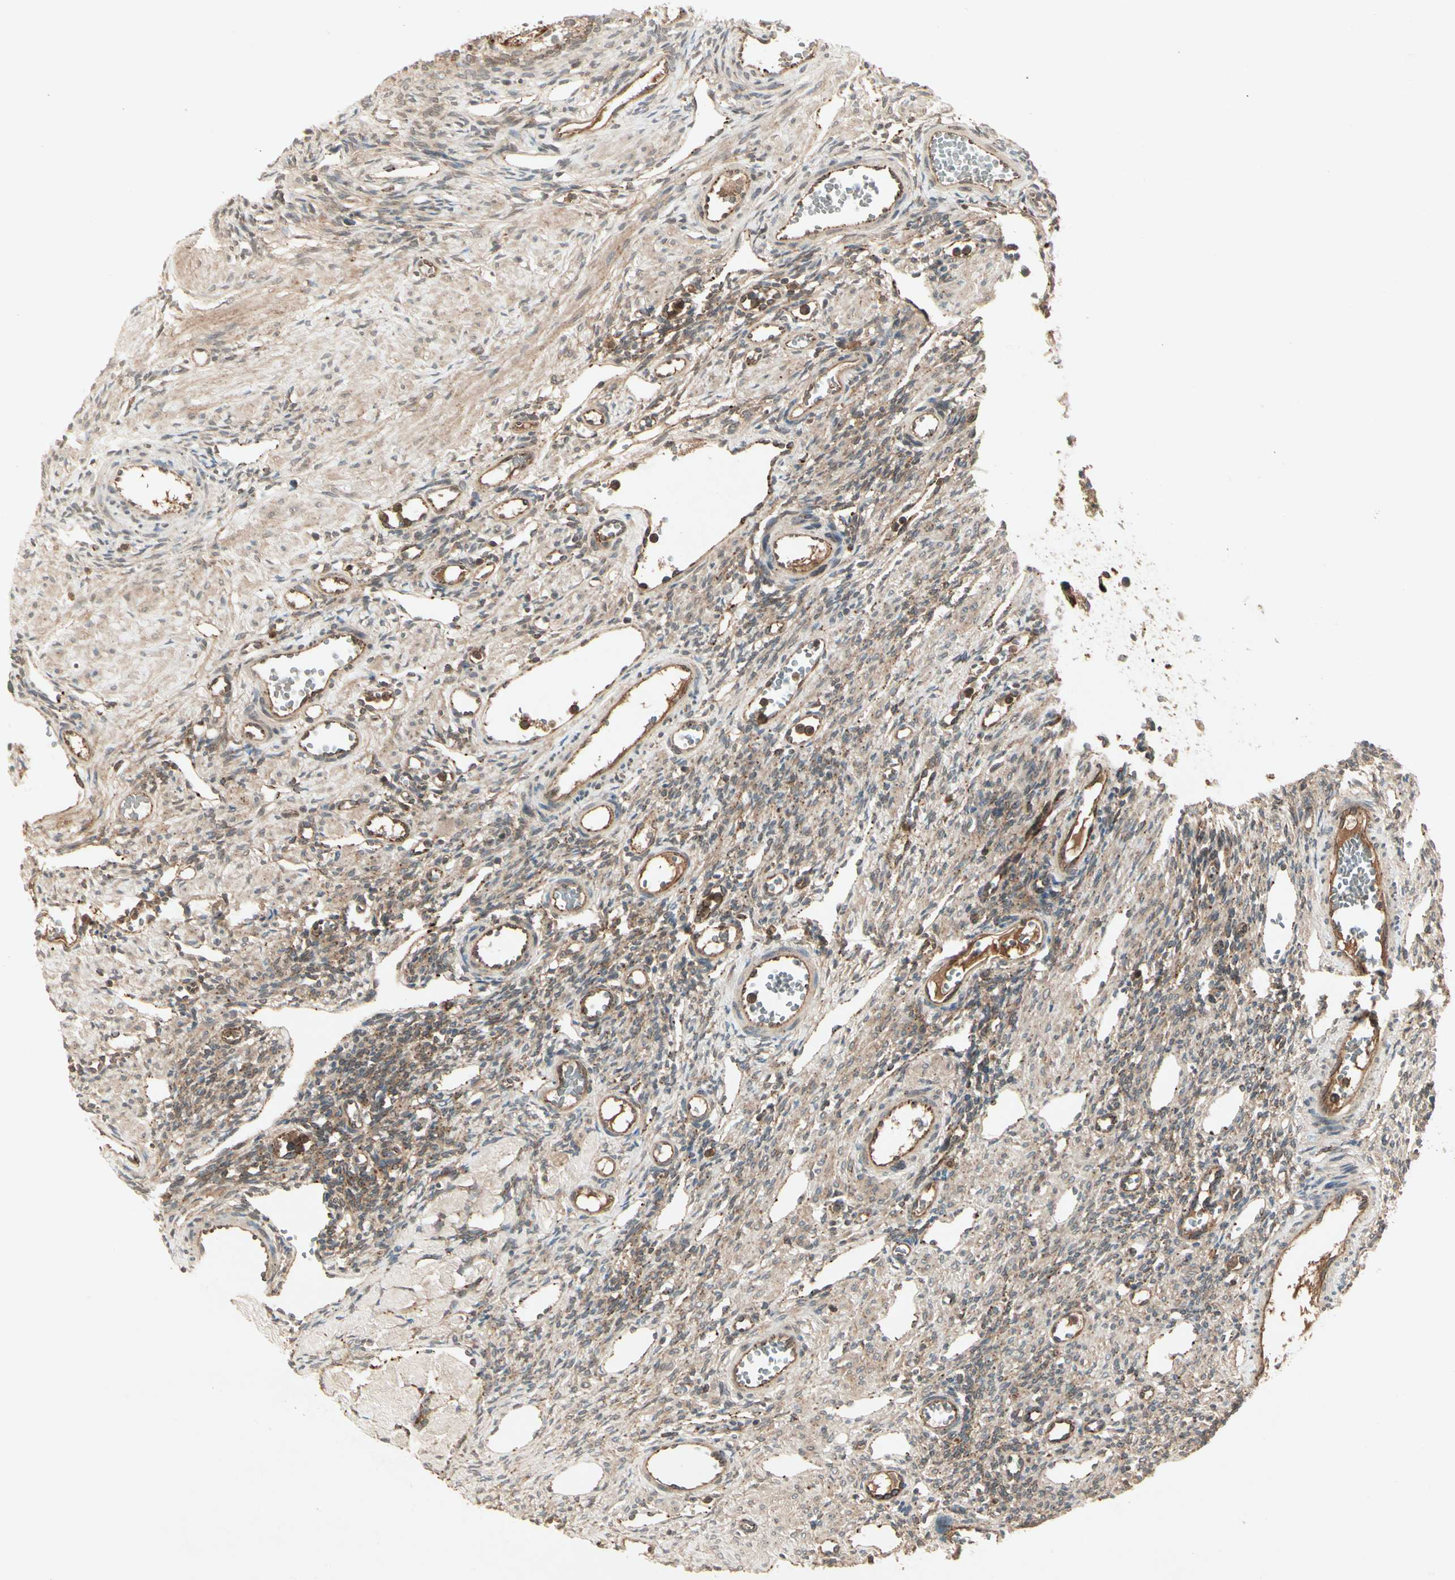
{"staining": {"intensity": "moderate", "quantity": "25%-75%", "location": "cytoplasmic/membranous"}, "tissue": "ovary", "cell_type": "Ovarian stroma cells", "image_type": "normal", "snomed": [{"axis": "morphology", "description": "Normal tissue, NOS"}, {"axis": "topography", "description": "Ovary"}], "caption": "Immunohistochemical staining of normal human ovary demonstrates medium levels of moderate cytoplasmic/membranous positivity in approximately 25%-75% of ovarian stroma cells.", "gene": "FLOT1", "patient": {"sex": "female", "age": 33}}